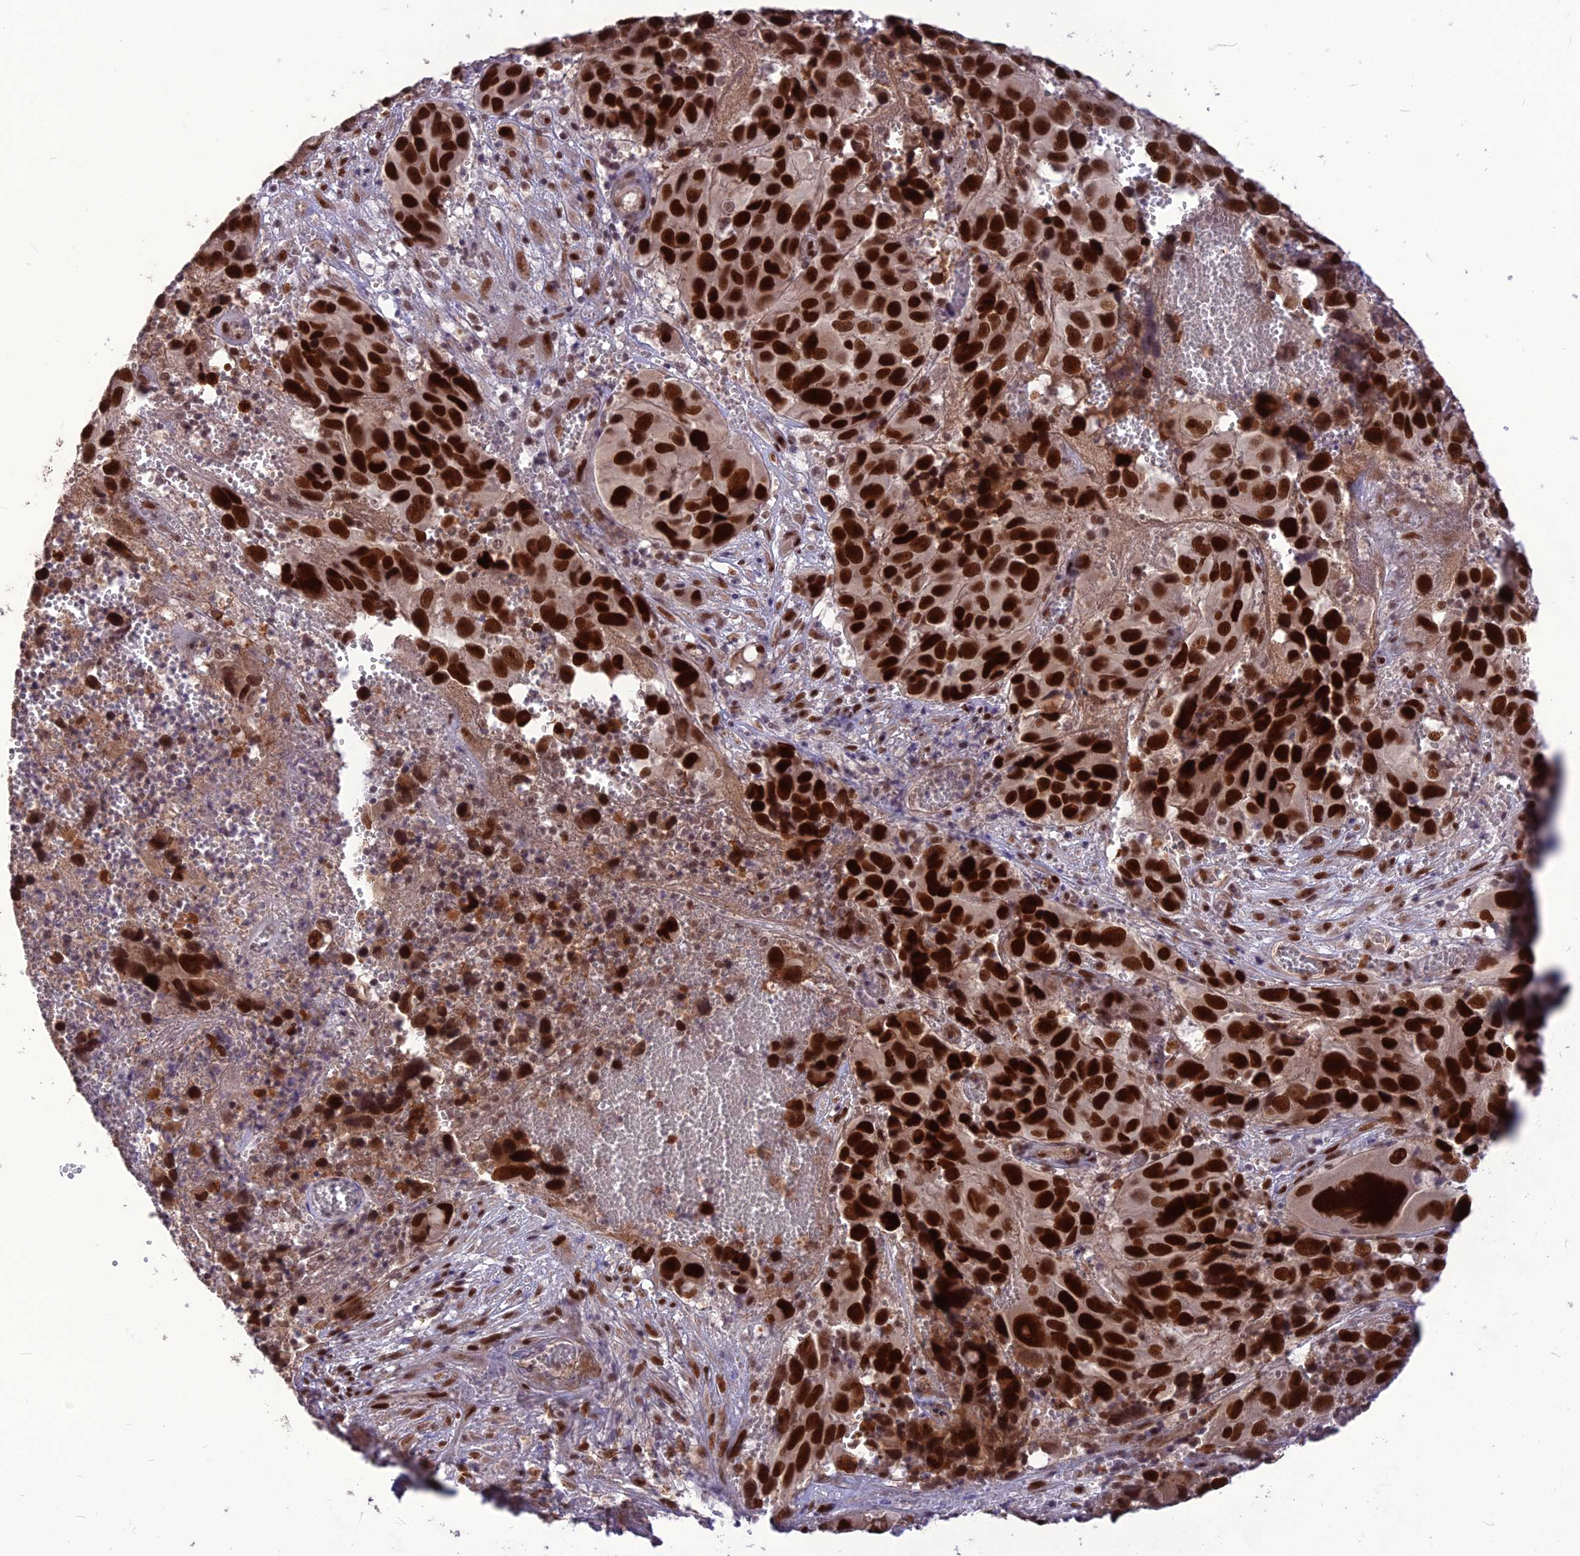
{"staining": {"intensity": "strong", "quantity": ">75%", "location": "nuclear"}, "tissue": "melanoma", "cell_type": "Tumor cells", "image_type": "cancer", "snomed": [{"axis": "morphology", "description": "Malignant melanoma, NOS"}, {"axis": "topography", "description": "Skin"}], "caption": "IHC (DAB) staining of human malignant melanoma displays strong nuclear protein expression in about >75% of tumor cells.", "gene": "DIS3", "patient": {"sex": "male", "age": 84}}